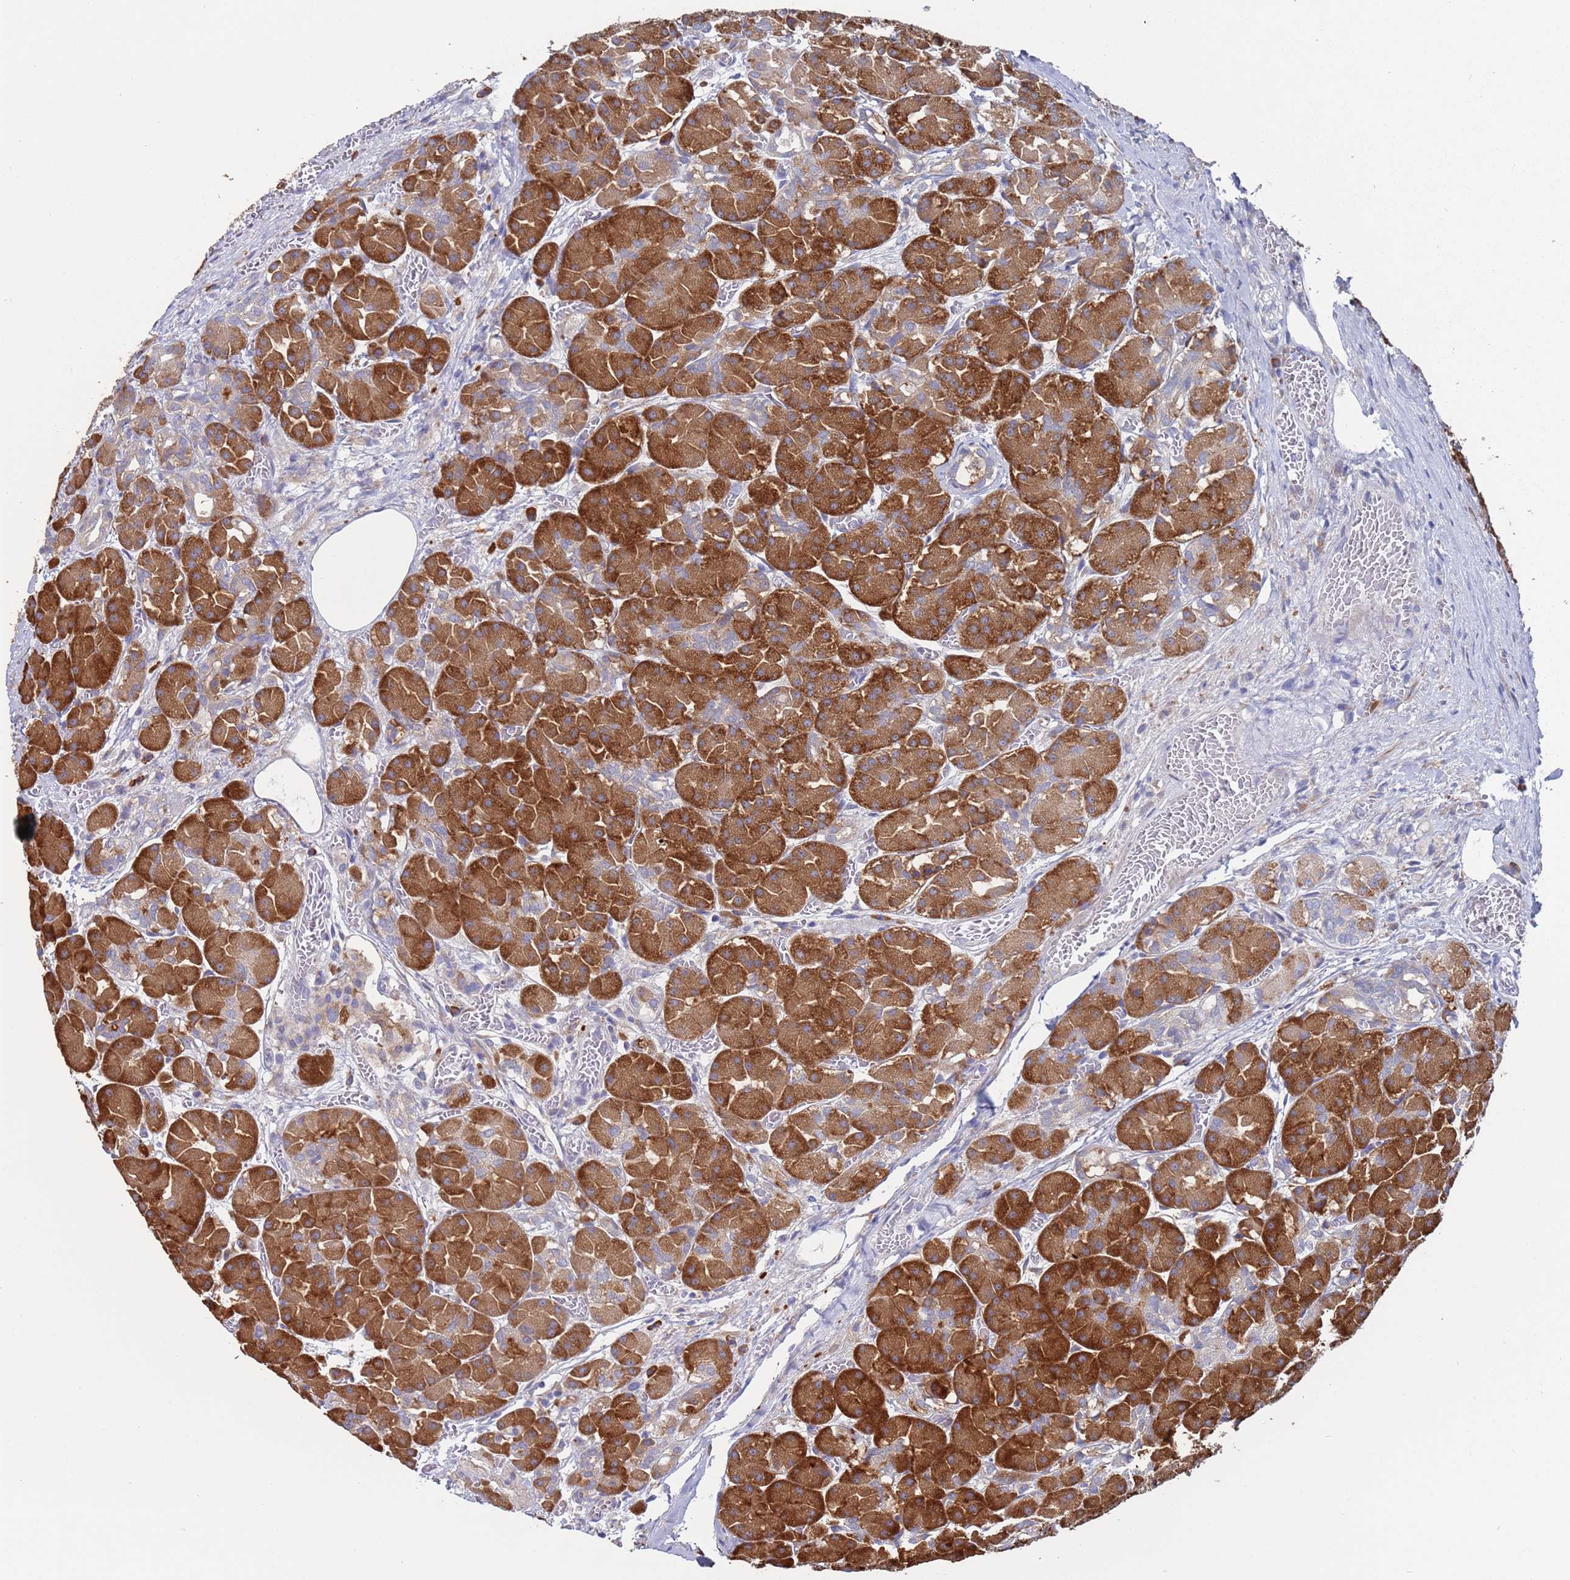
{"staining": {"intensity": "strong", "quantity": ">75%", "location": "cytoplasmic/membranous"}, "tissue": "pancreas", "cell_type": "Exocrine glandular cells", "image_type": "normal", "snomed": [{"axis": "morphology", "description": "Normal tissue, NOS"}, {"axis": "topography", "description": "Pancreas"}], "caption": "Protein staining by immunohistochemistry demonstrates strong cytoplasmic/membranous positivity in approximately >75% of exocrine glandular cells in normal pancreas.", "gene": "ENSG00000286098", "patient": {"sex": "male", "age": 63}}